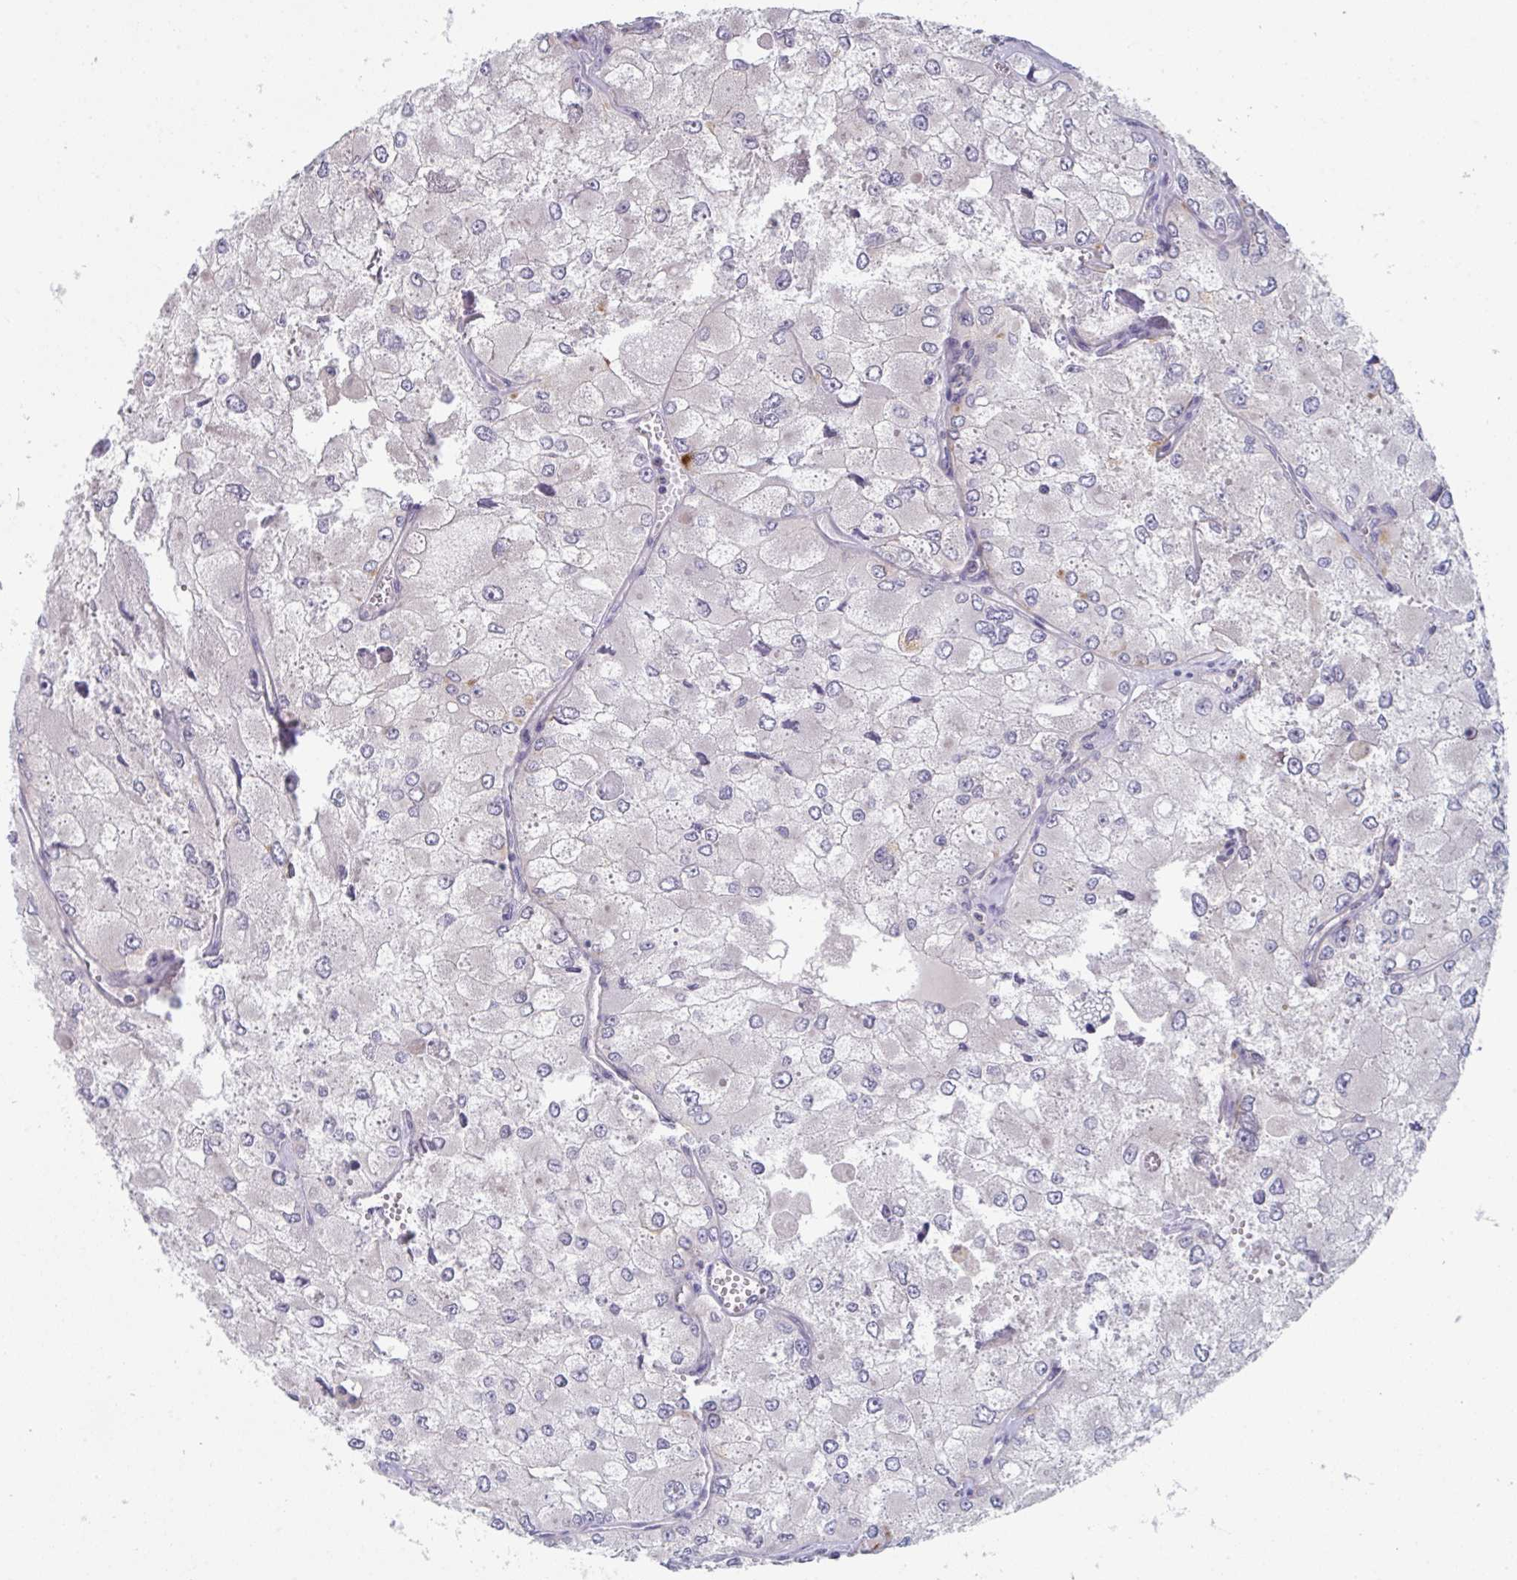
{"staining": {"intensity": "negative", "quantity": "none", "location": "none"}, "tissue": "renal cancer", "cell_type": "Tumor cells", "image_type": "cancer", "snomed": [{"axis": "morphology", "description": "Adenocarcinoma, NOS"}, {"axis": "topography", "description": "Kidney"}], "caption": "Protein analysis of adenocarcinoma (renal) reveals no significant expression in tumor cells.", "gene": "PTPRD", "patient": {"sex": "female", "age": 70}}